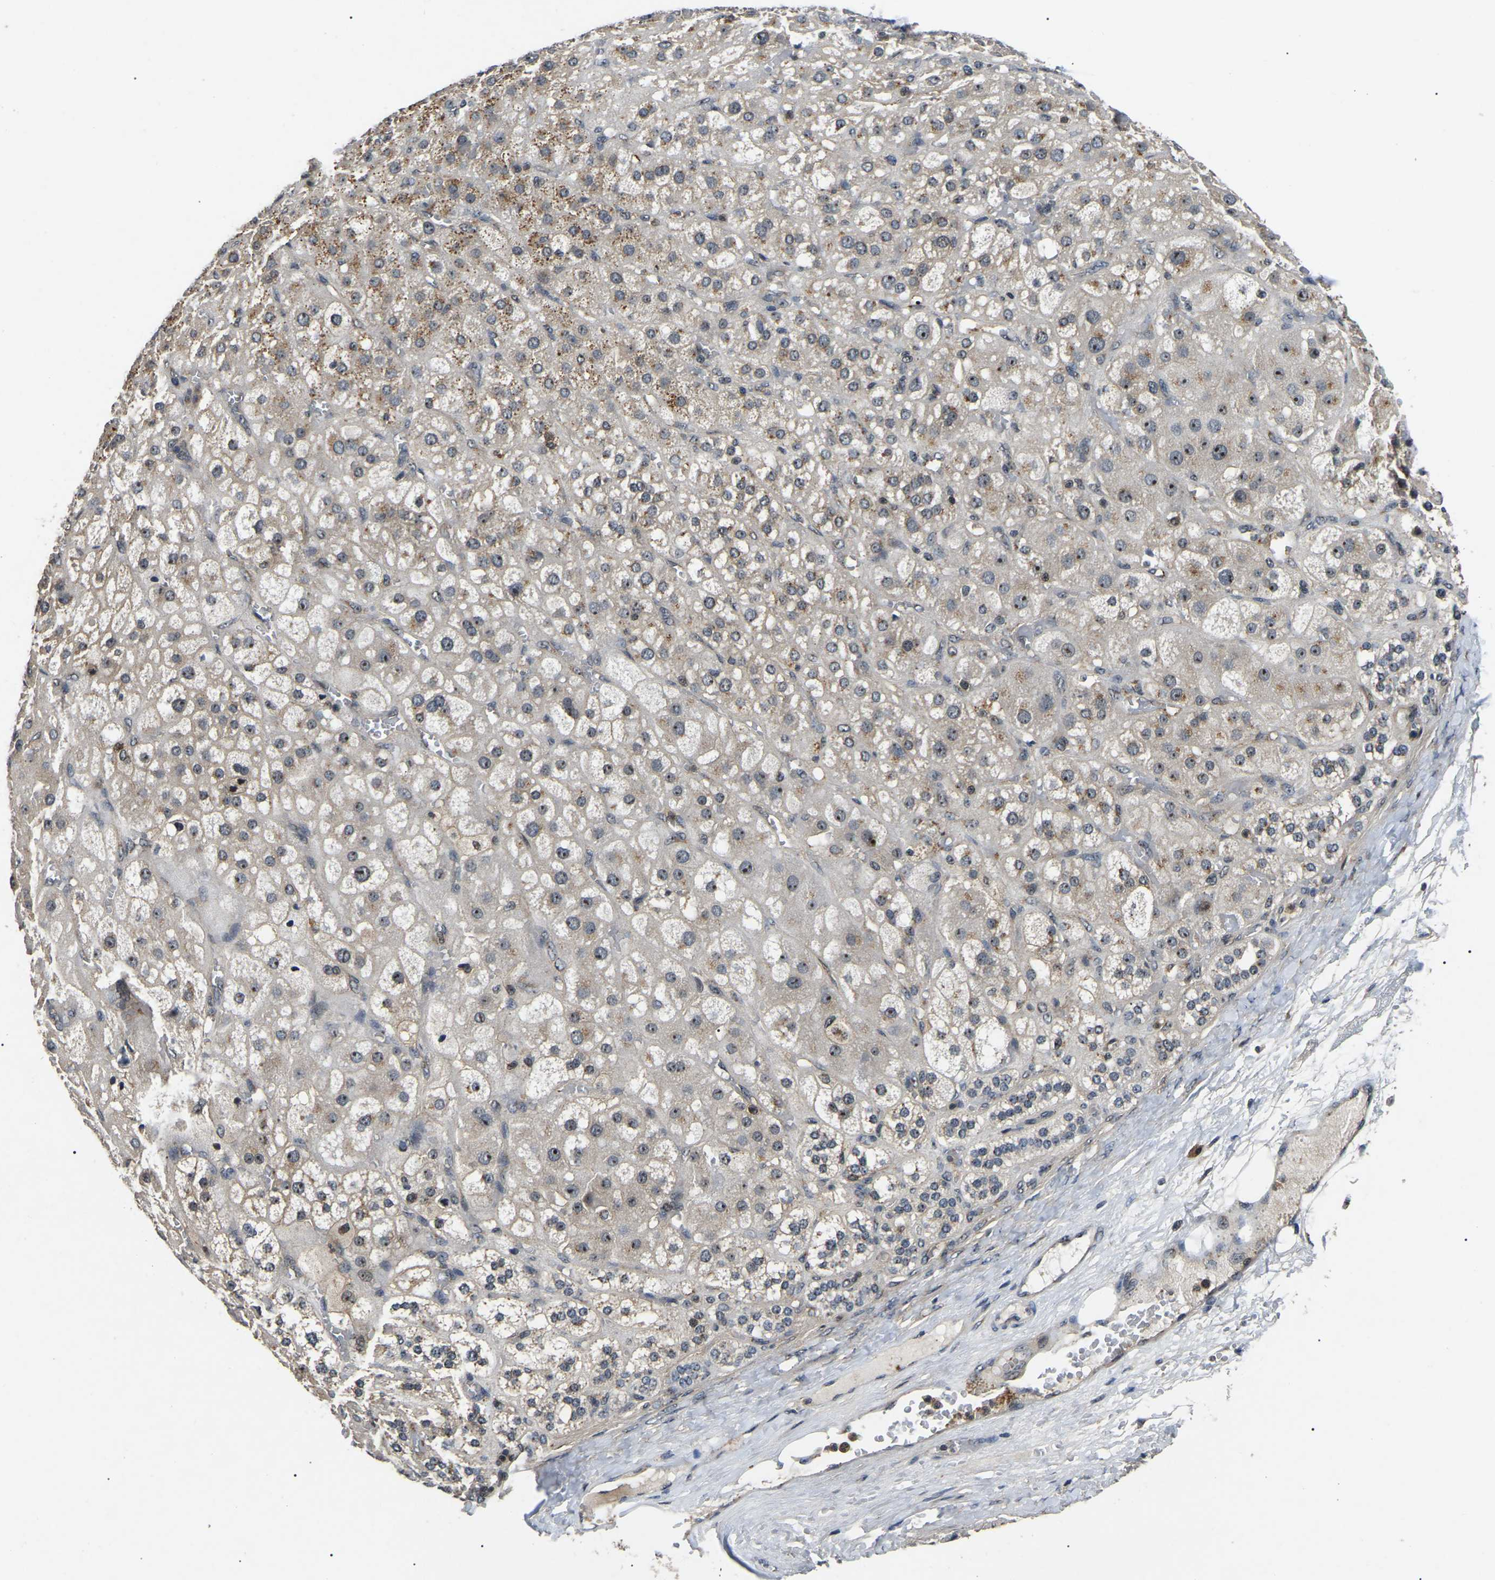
{"staining": {"intensity": "moderate", "quantity": "25%-75%", "location": "cytoplasmic/membranous,nuclear"}, "tissue": "adrenal gland", "cell_type": "Glandular cells", "image_type": "normal", "snomed": [{"axis": "morphology", "description": "Normal tissue, NOS"}, {"axis": "topography", "description": "Adrenal gland"}], "caption": "Immunohistochemical staining of normal adrenal gland reveals moderate cytoplasmic/membranous,nuclear protein positivity in about 25%-75% of glandular cells.", "gene": "RBM28", "patient": {"sex": "female", "age": 47}}